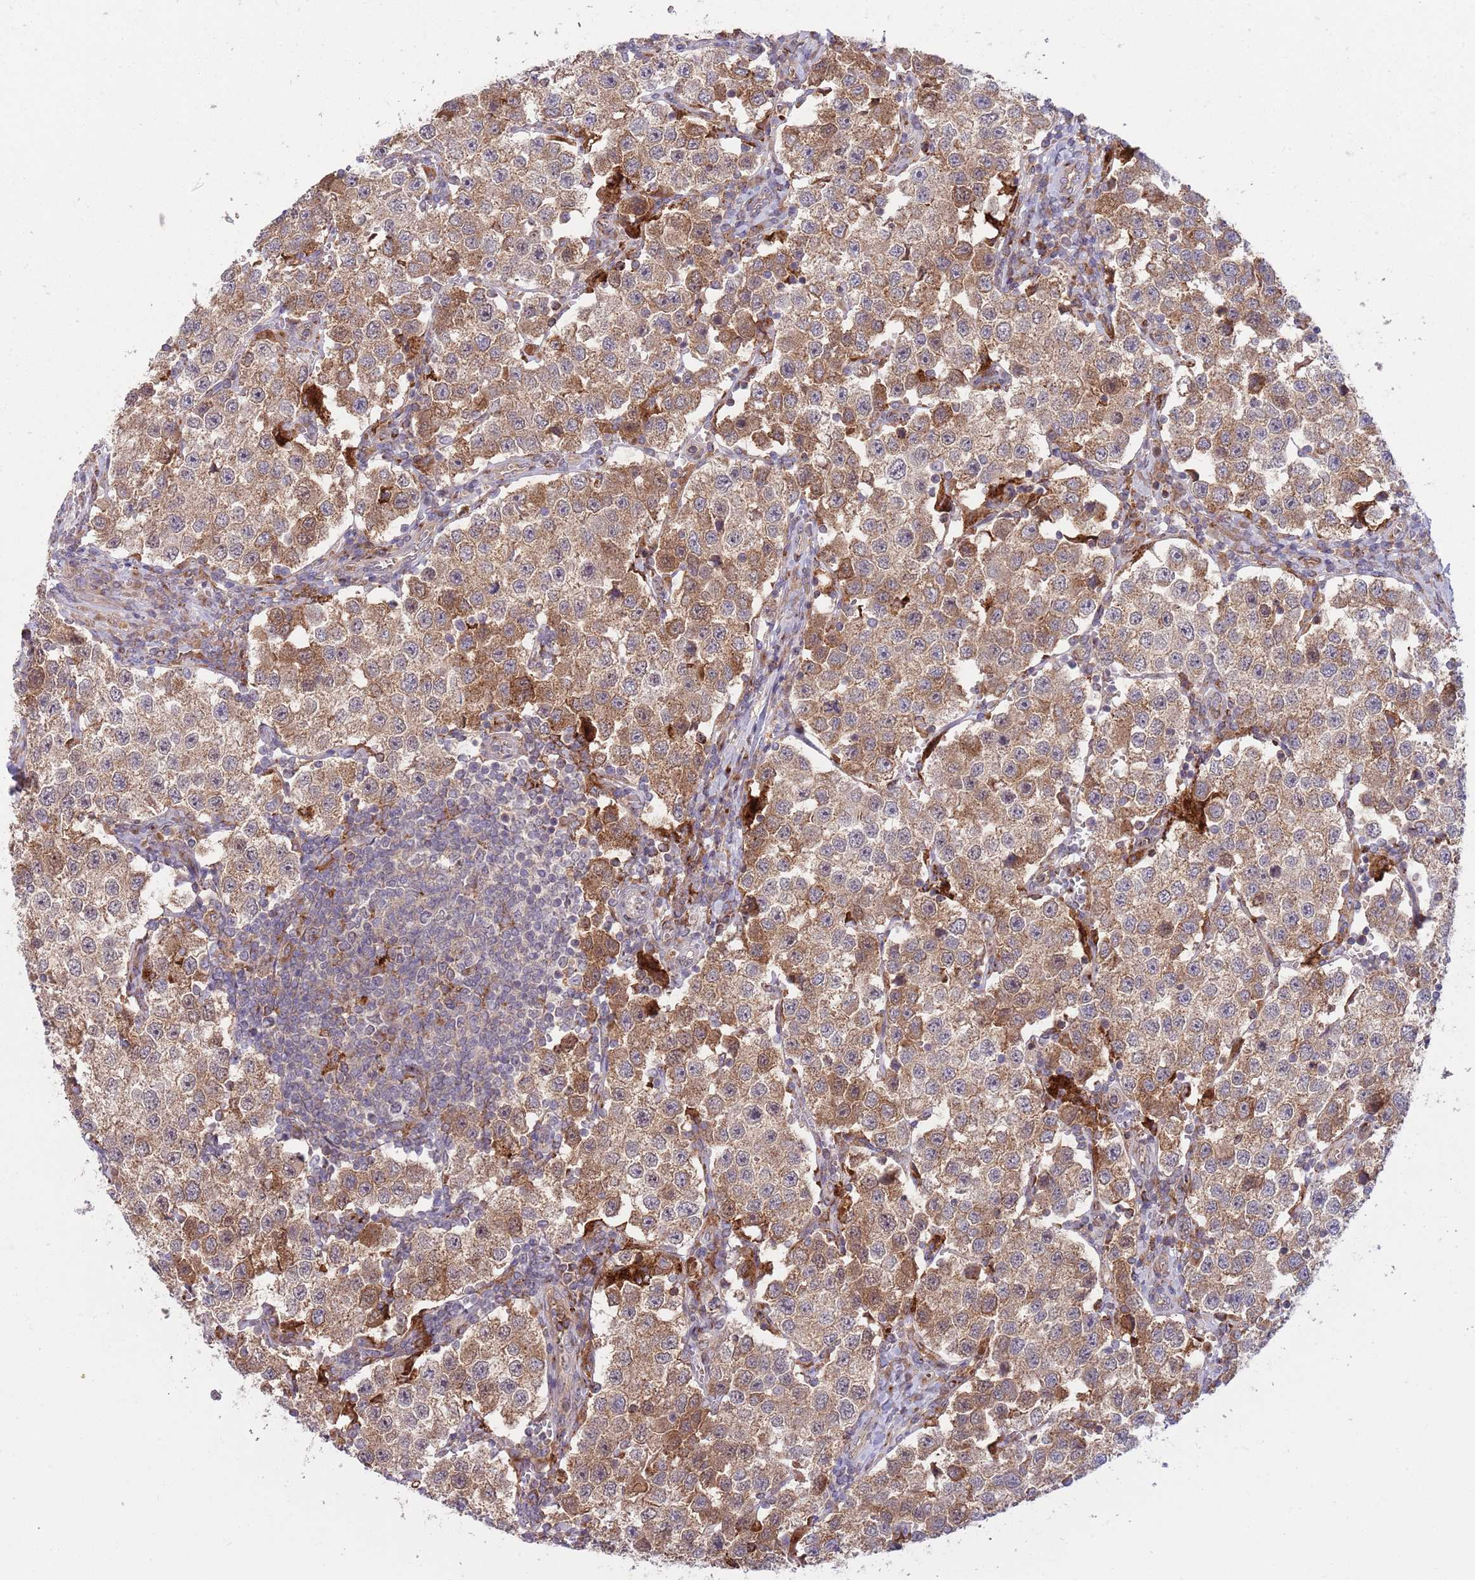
{"staining": {"intensity": "moderate", "quantity": ">75%", "location": "cytoplasmic/membranous,nuclear"}, "tissue": "testis cancer", "cell_type": "Tumor cells", "image_type": "cancer", "snomed": [{"axis": "morphology", "description": "Seminoma, NOS"}, {"axis": "topography", "description": "Testis"}], "caption": "There is medium levels of moderate cytoplasmic/membranous and nuclear positivity in tumor cells of testis cancer (seminoma), as demonstrated by immunohistochemical staining (brown color).", "gene": "BTBD7", "patient": {"sex": "male", "age": 37}}